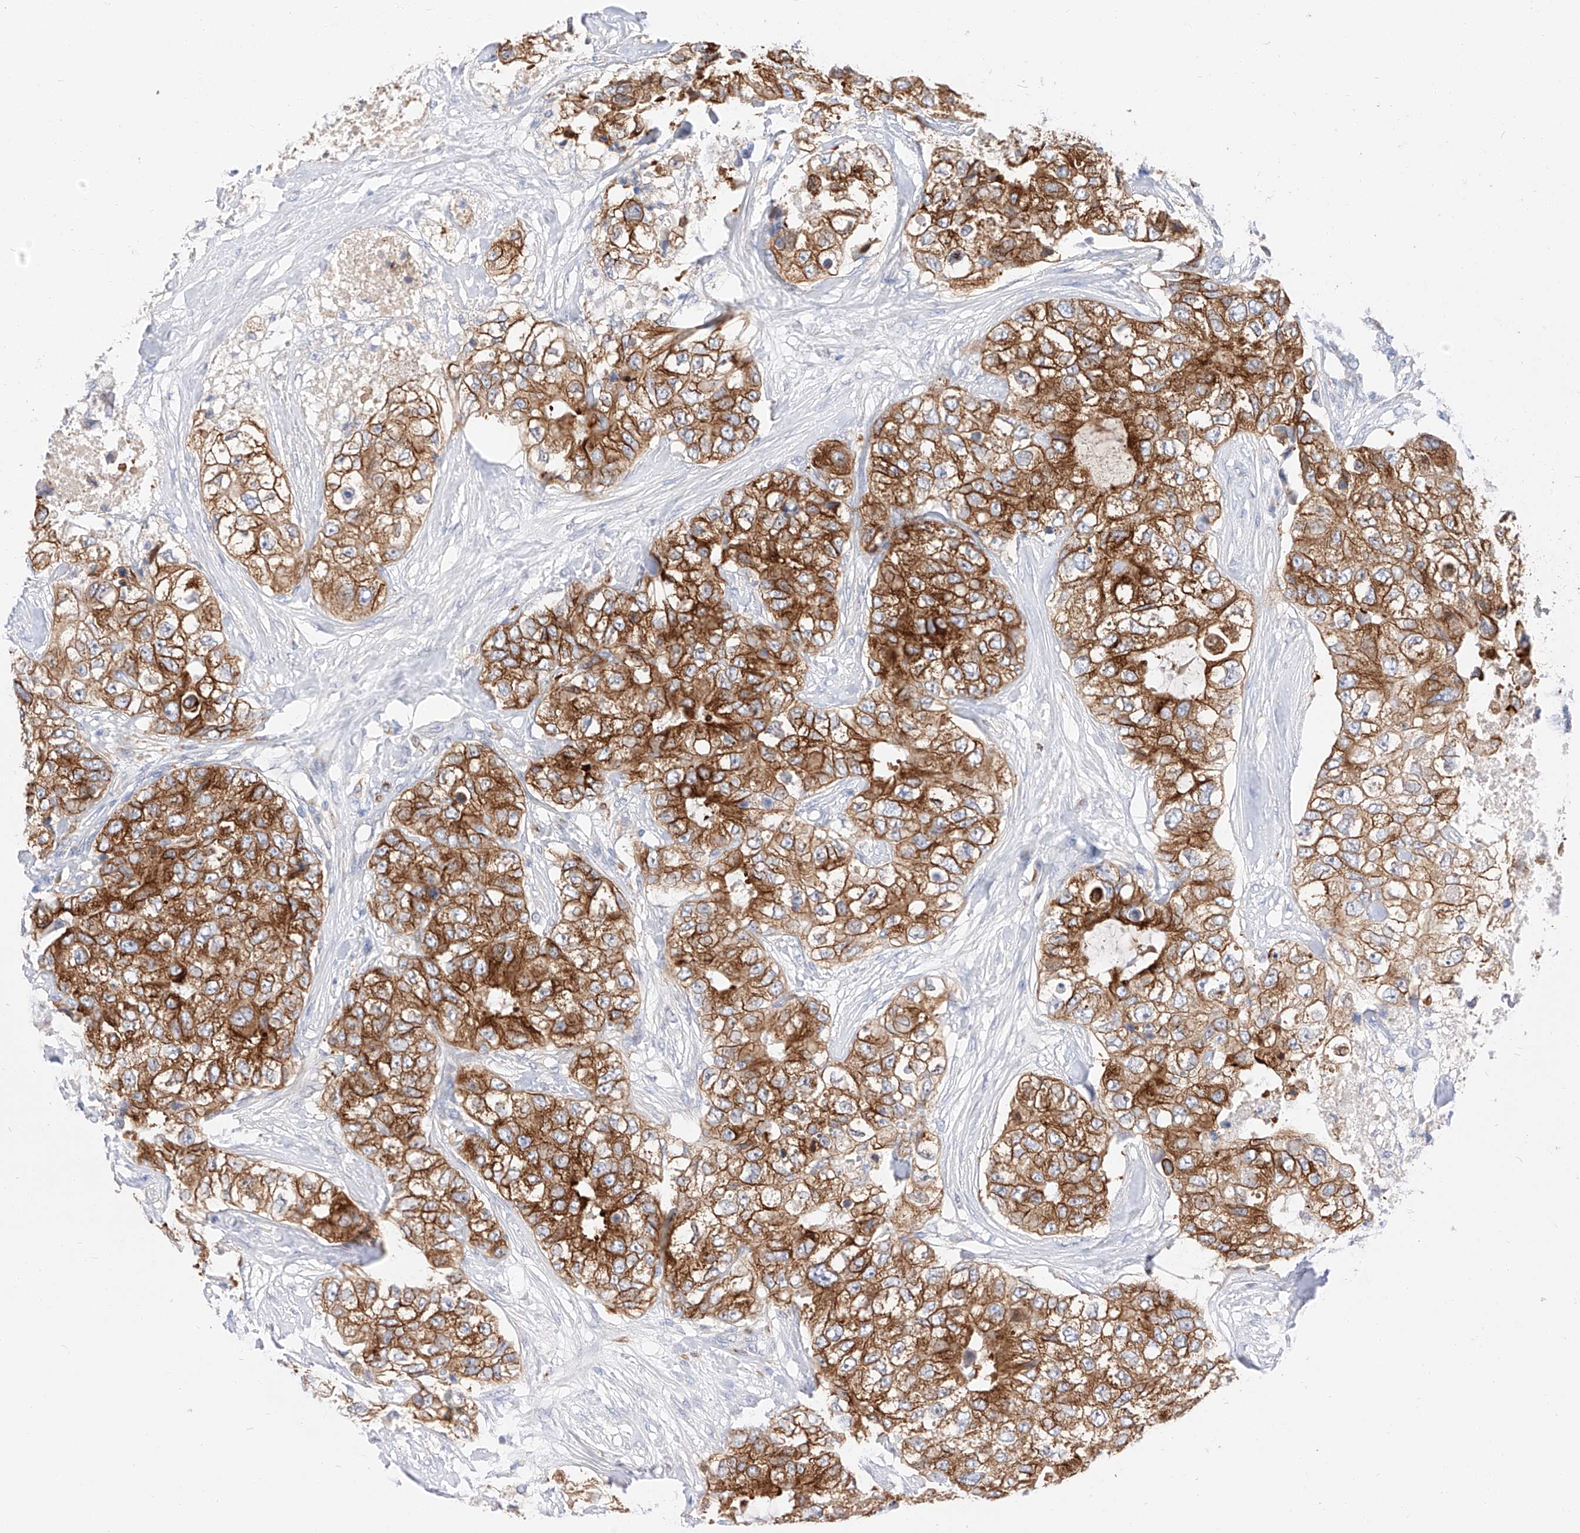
{"staining": {"intensity": "moderate", "quantity": ">75%", "location": "cytoplasmic/membranous"}, "tissue": "breast cancer", "cell_type": "Tumor cells", "image_type": "cancer", "snomed": [{"axis": "morphology", "description": "Duct carcinoma"}, {"axis": "topography", "description": "Breast"}], "caption": "Tumor cells exhibit medium levels of moderate cytoplasmic/membranous positivity in about >75% of cells in human intraductal carcinoma (breast). (DAB = brown stain, brightfield microscopy at high magnification).", "gene": "MAP7", "patient": {"sex": "female", "age": 62}}